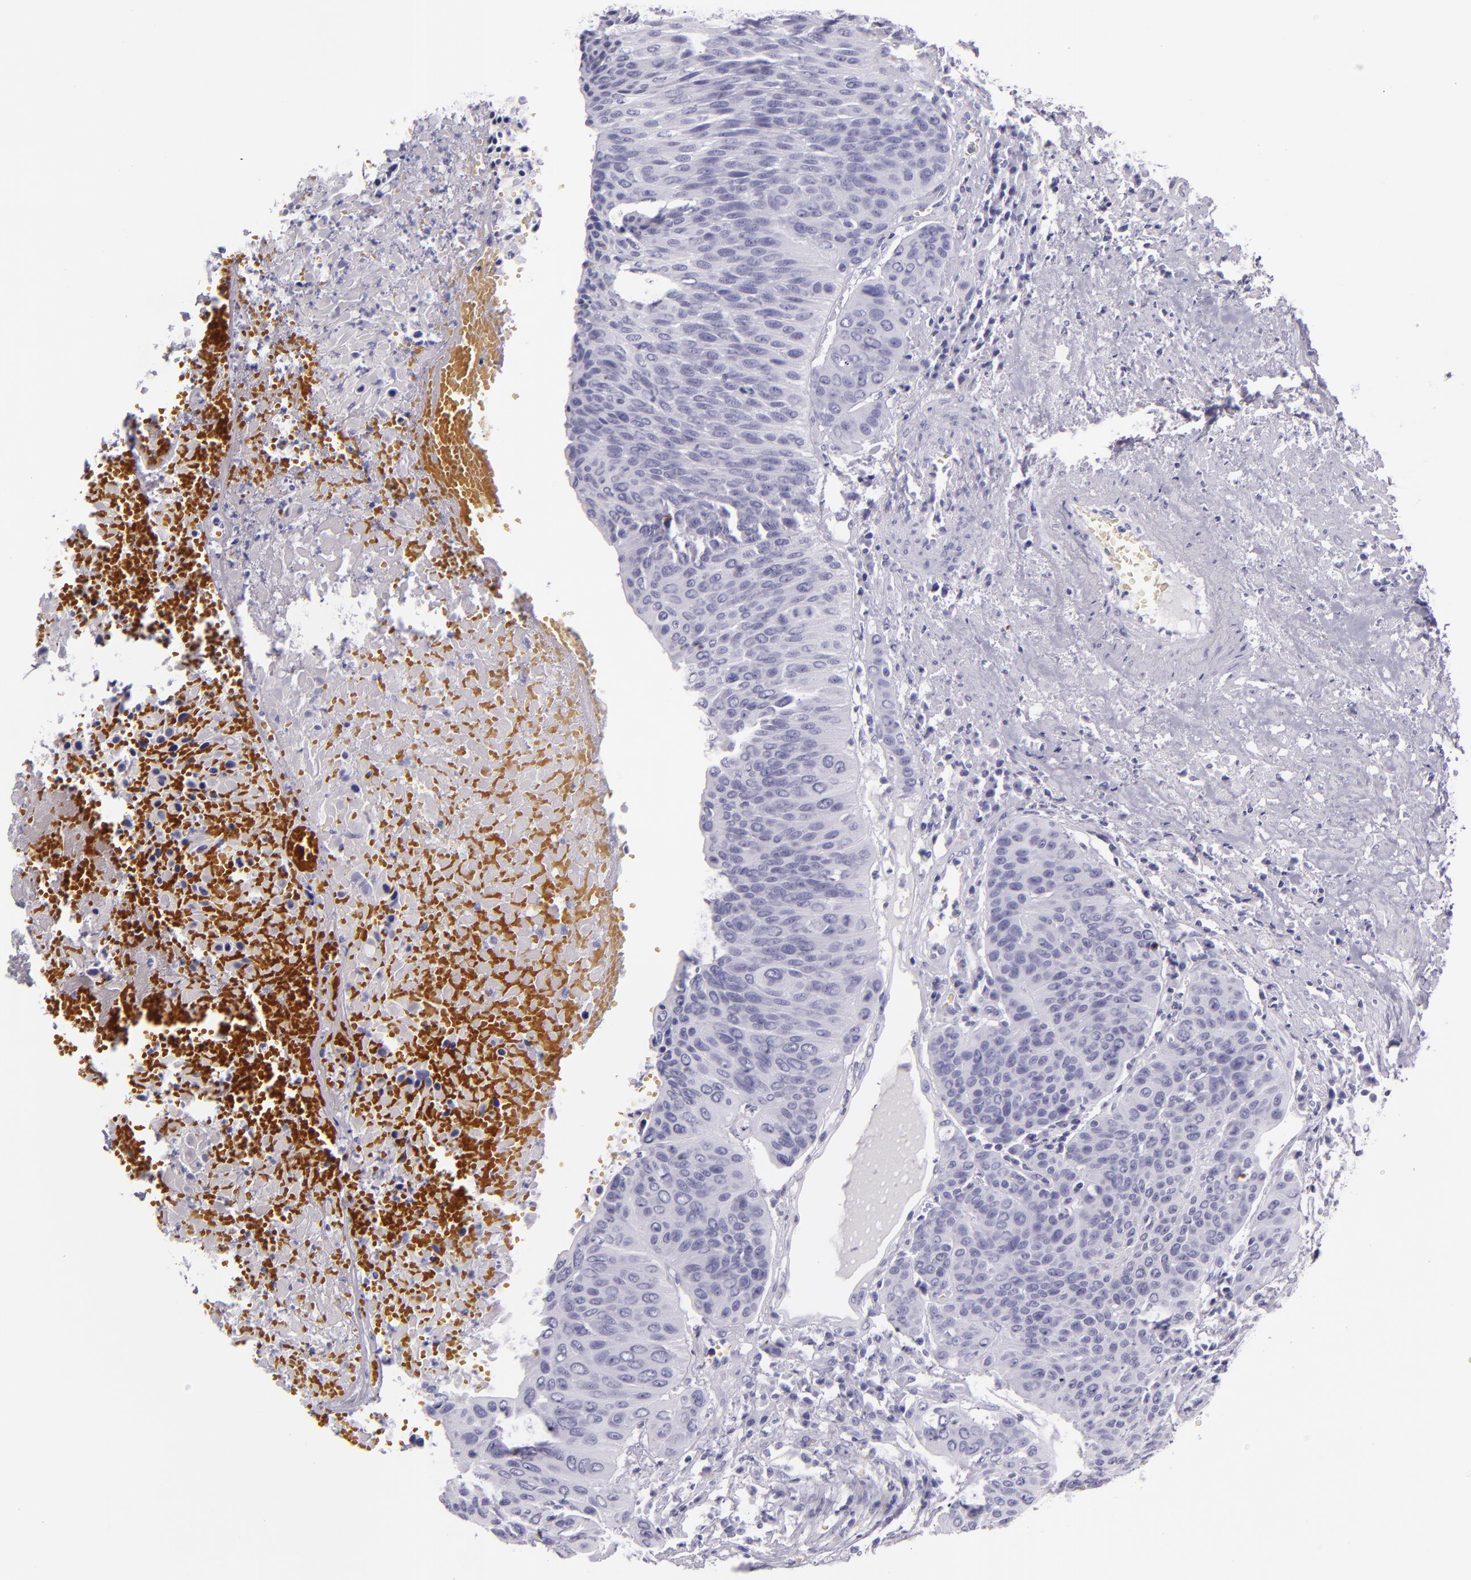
{"staining": {"intensity": "negative", "quantity": "none", "location": "none"}, "tissue": "urothelial cancer", "cell_type": "Tumor cells", "image_type": "cancer", "snomed": [{"axis": "morphology", "description": "Urothelial carcinoma, High grade"}, {"axis": "topography", "description": "Urinary bladder"}], "caption": "Immunohistochemistry (IHC) histopathology image of urothelial carcinoma (high-grade) stained for a protein (brown), which reveals no staining in tumor cells.", "gene": "CR2", "patient": {"sex": "male", "age": 66}}